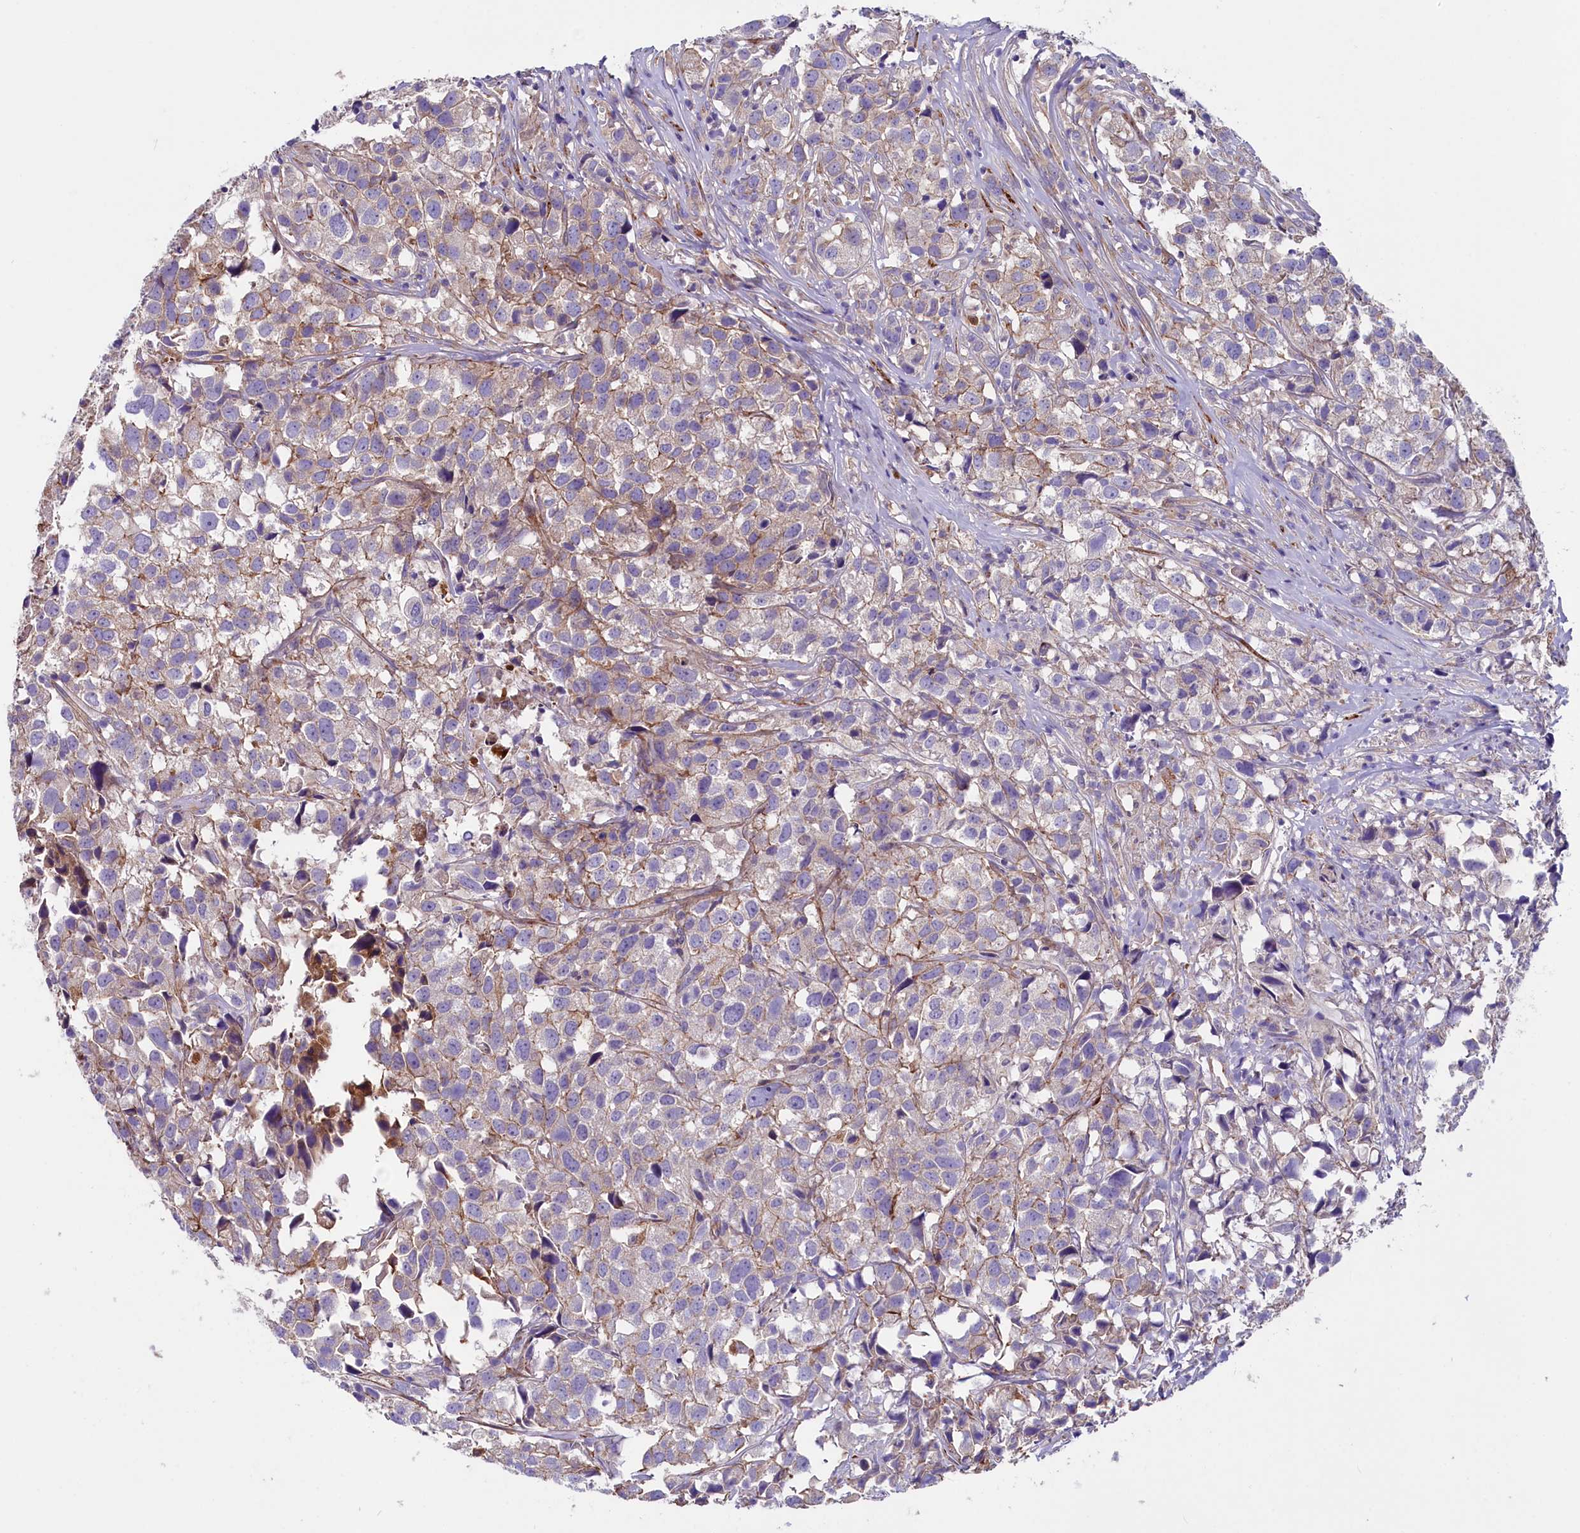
{"staining": {"intensity": "negative", "quantity": "none", "location": "none"}, "tissue": "urothelial cancer", "cell_type": "Tumor cells", "image_type": "cancer", "snomed": [{"axis": "morphology", "description": "Urothelial carcinoma, High grade"}, {"axis": "topography", "description": "Urinary bladder"}], "caption": "A micrograph of human high-grade urothelial carcinoma is negative for staining in tumor cells. Brightfield microscopy of IHC stained with DAB (3,3'-diaminobenzidine) (brown) and hematoxylin (blue), captured at high magnification.", "gene": "GPR108", "patient": {"sex": "female", "age": 75}}